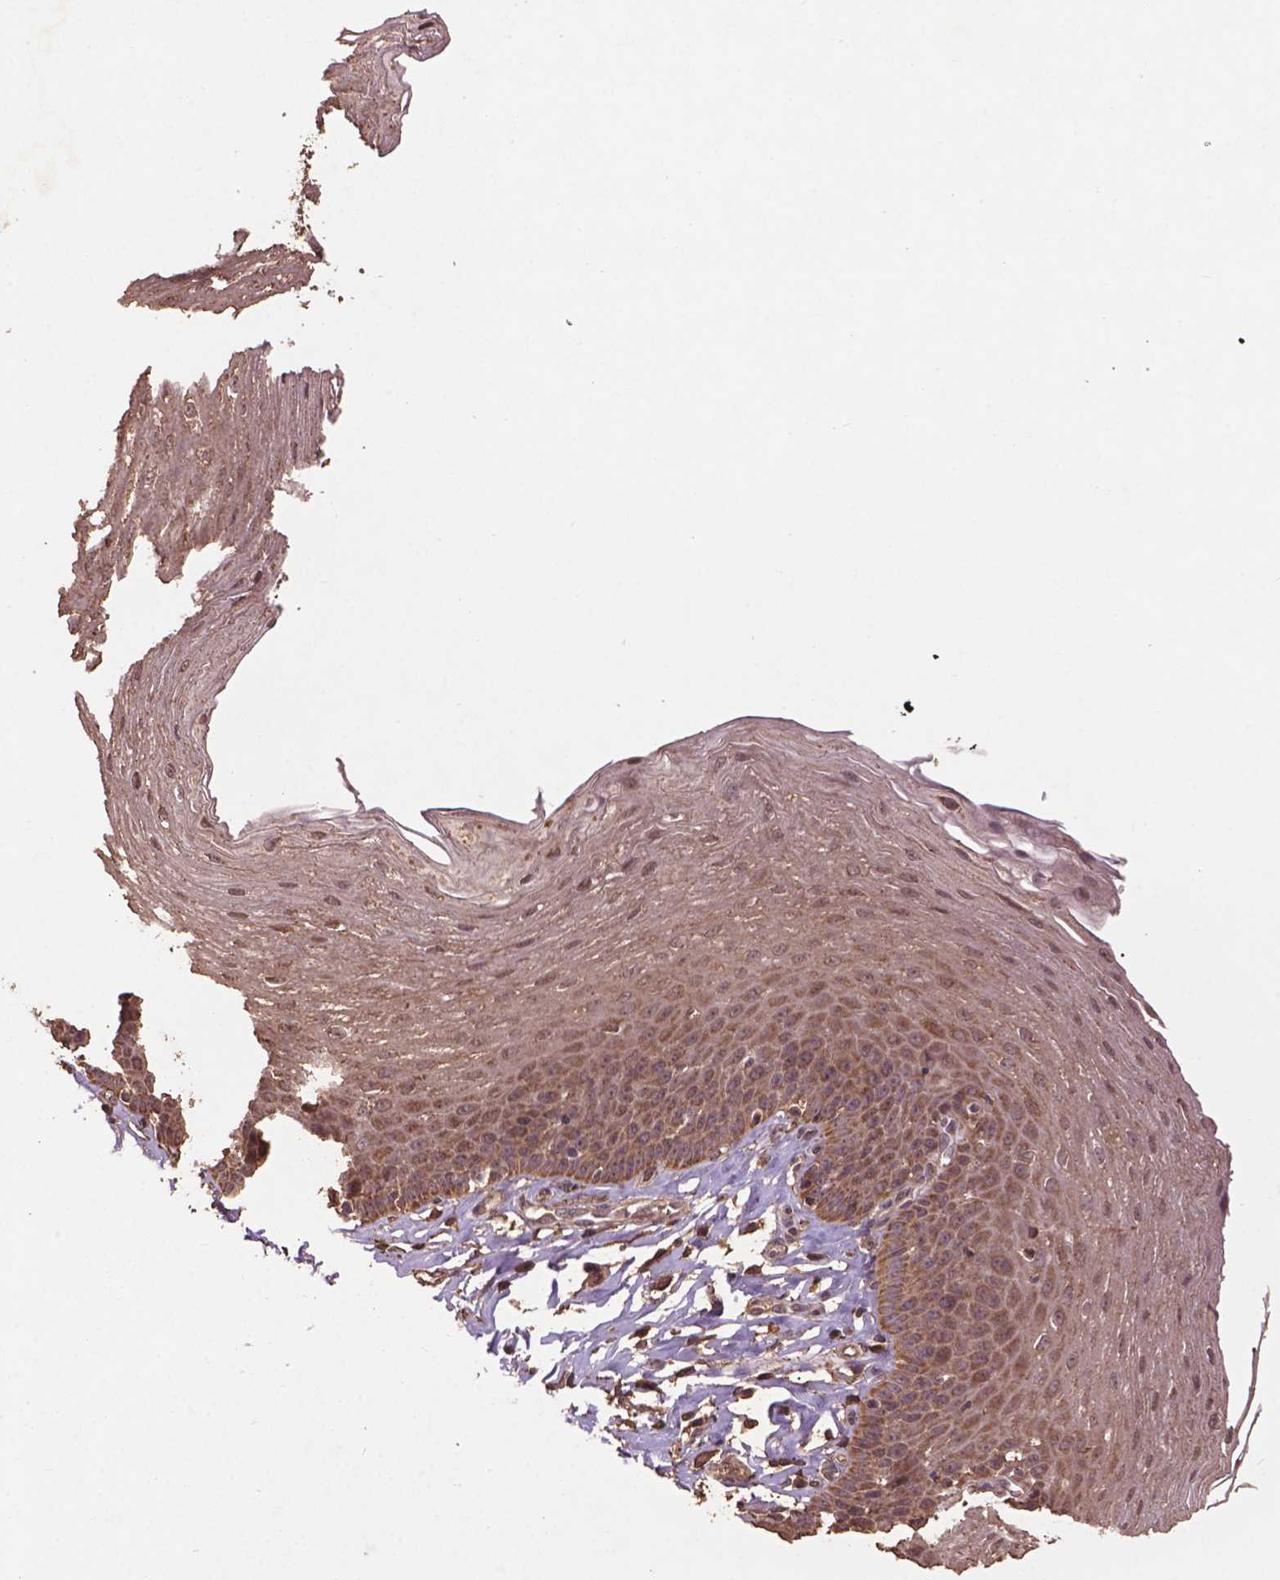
{"staining": {"intensity": "weak", "quantity": ">75%", "location": "cytoplasmic/membranous"}, "tissue": "esophagus", "cell_type": "Squamous epithelial cells", "image_type": "normal", "snomed": [{"axis": "morphology", "description": "Normal tissue, NOS"}, {"axis": "topography", "description": "Esophagus"}], "caption": "DAB immunohistochemical staining of normal human esophagus shows weak cytoplasmic/membranous protein expression in approximately >75% of squamous epithelial cells.", "gene": "BABAM1", "patient": {"sex": "female", "age": 81}}